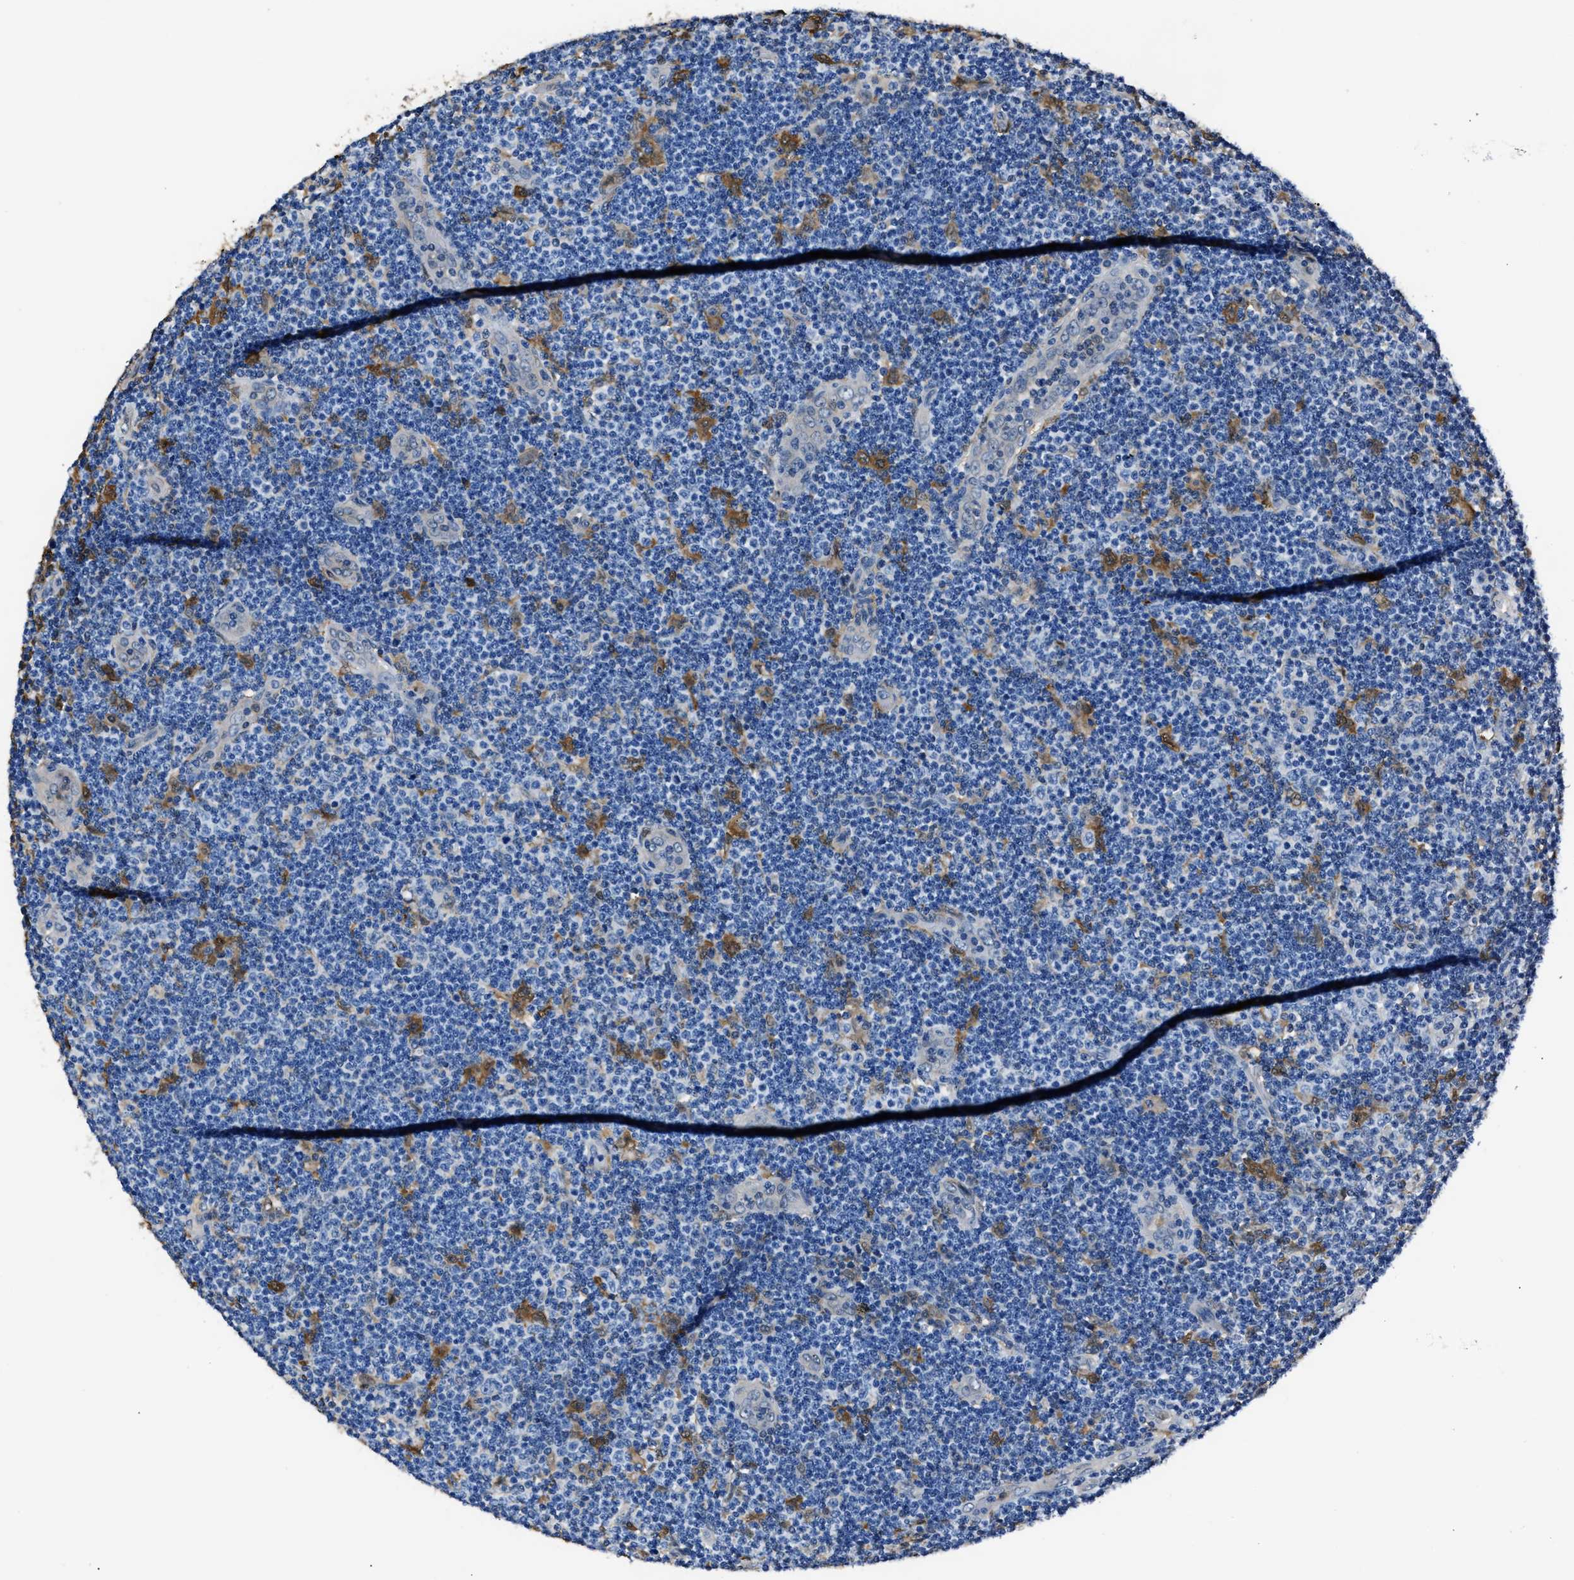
{"staining": {"intensity": "negative", "quantity": "none", "location": "none"}, "tissue": "lymphoma", "cell_type": "Tumor cells", "image_type": "cancer", "snomed": [{"axis": "morphology", "description": "Malignant lymphoma, non-Hodgkin's type, Low grade"}, {"axis": "topography", "description": "Lymph node"}], "caption": "Tumor cells show no significant protein staining in malignant lymphoma, non-Hodgkin's type (low-grade). Brightfield microscopy of IHC stained with DAB (brown) and hematoxylin (blue), captured at high magnification.", "gene": "GSTP1", "patient": {"sex": "male", "age": 83}}